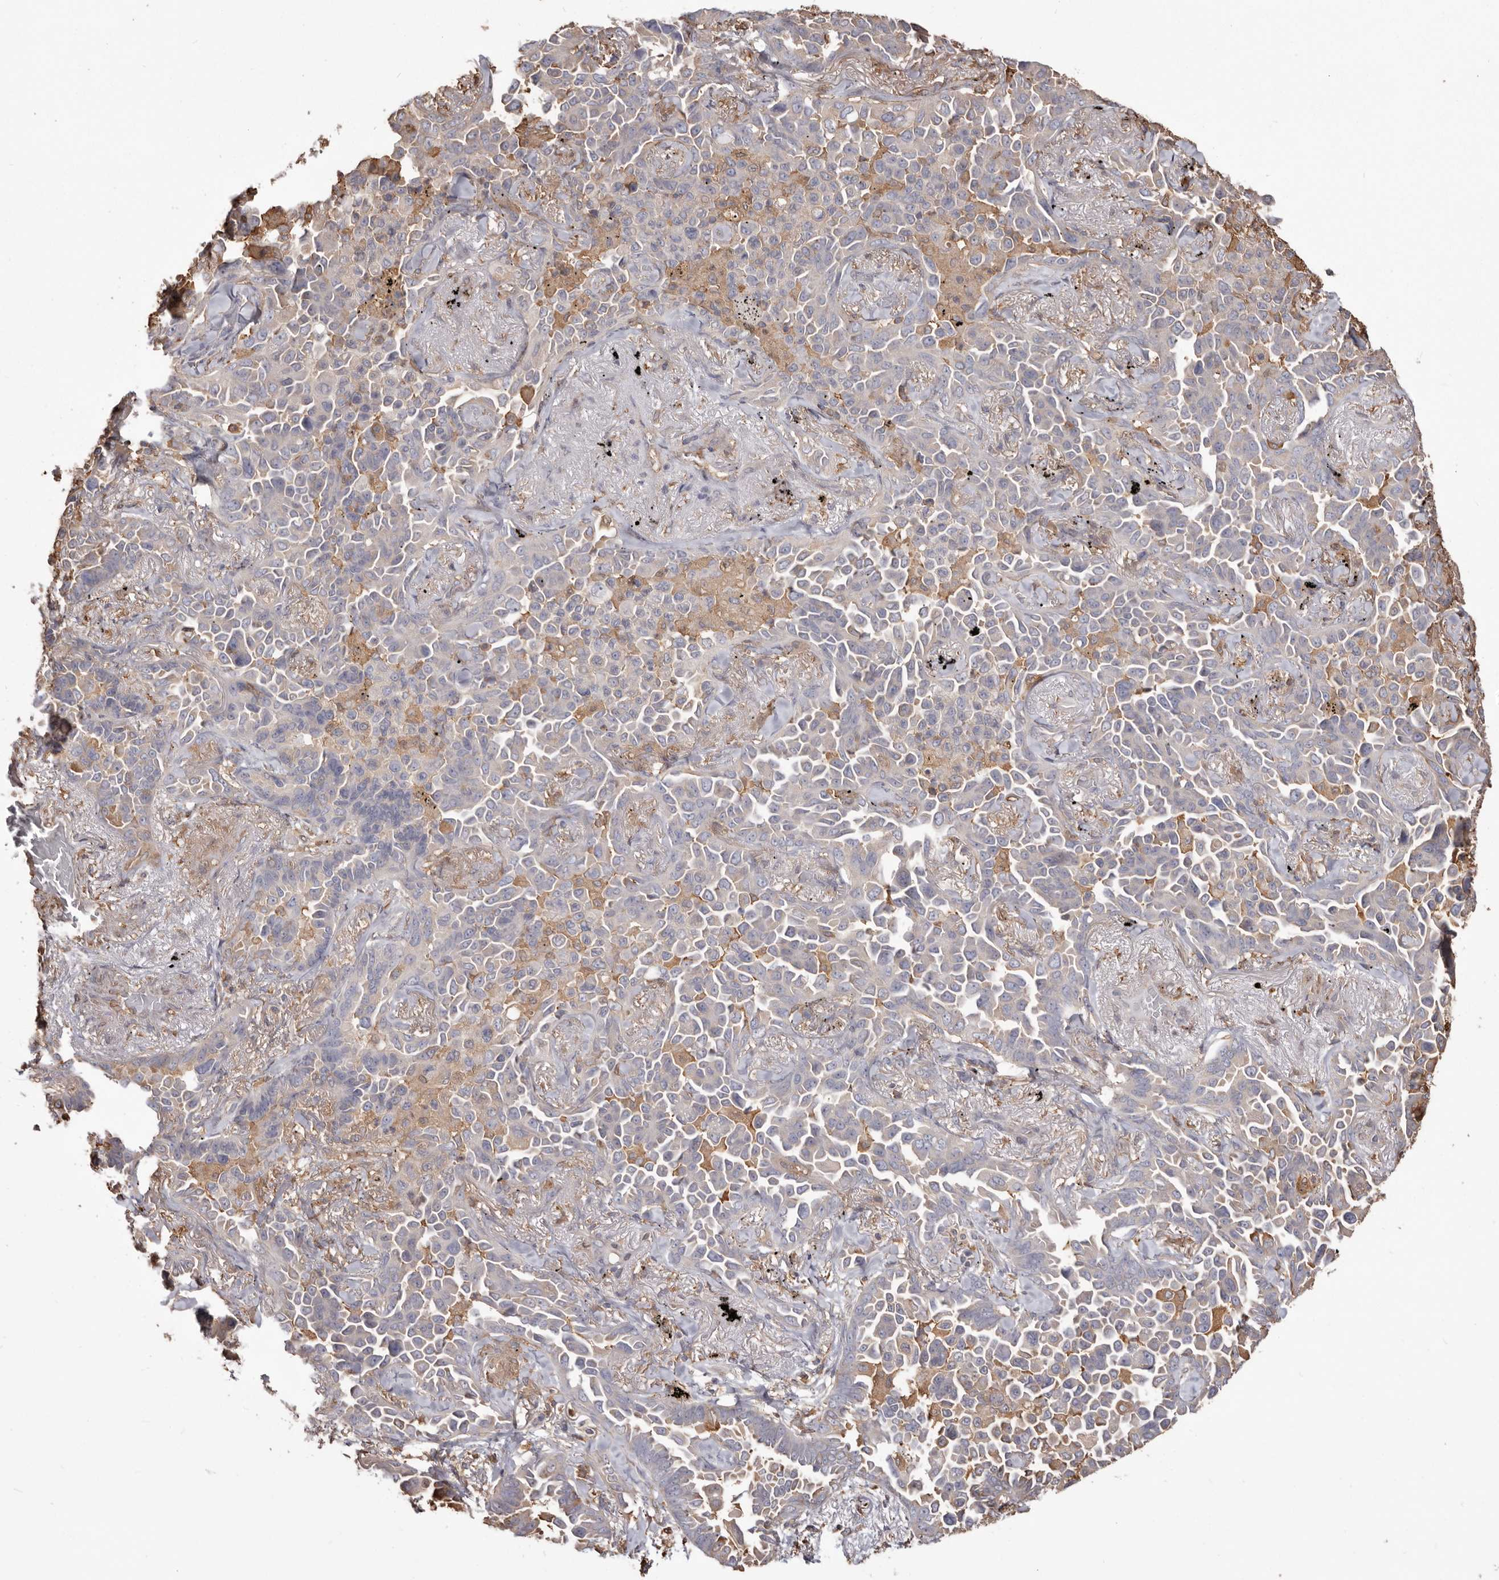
{"staining": {"intensity": "negative", "quantity": "none", "location": "none"}, "tissue": "lung cancer", "cell_type": "Tumor cells", "image_type": "cancer", "snomed": [{"axis": "morphology", "description": "Adenocarcinoma, NOS"}, {"axis": "topography", "description": "Lung"}], "caption": "An IHC photomicrograph of adenocarcinoma (lung) is shown. There is no staining in tumor cells of adenocarcinoma (lung).", "gene": "PKM", "patient": {"sex": "female", "age": 67}}